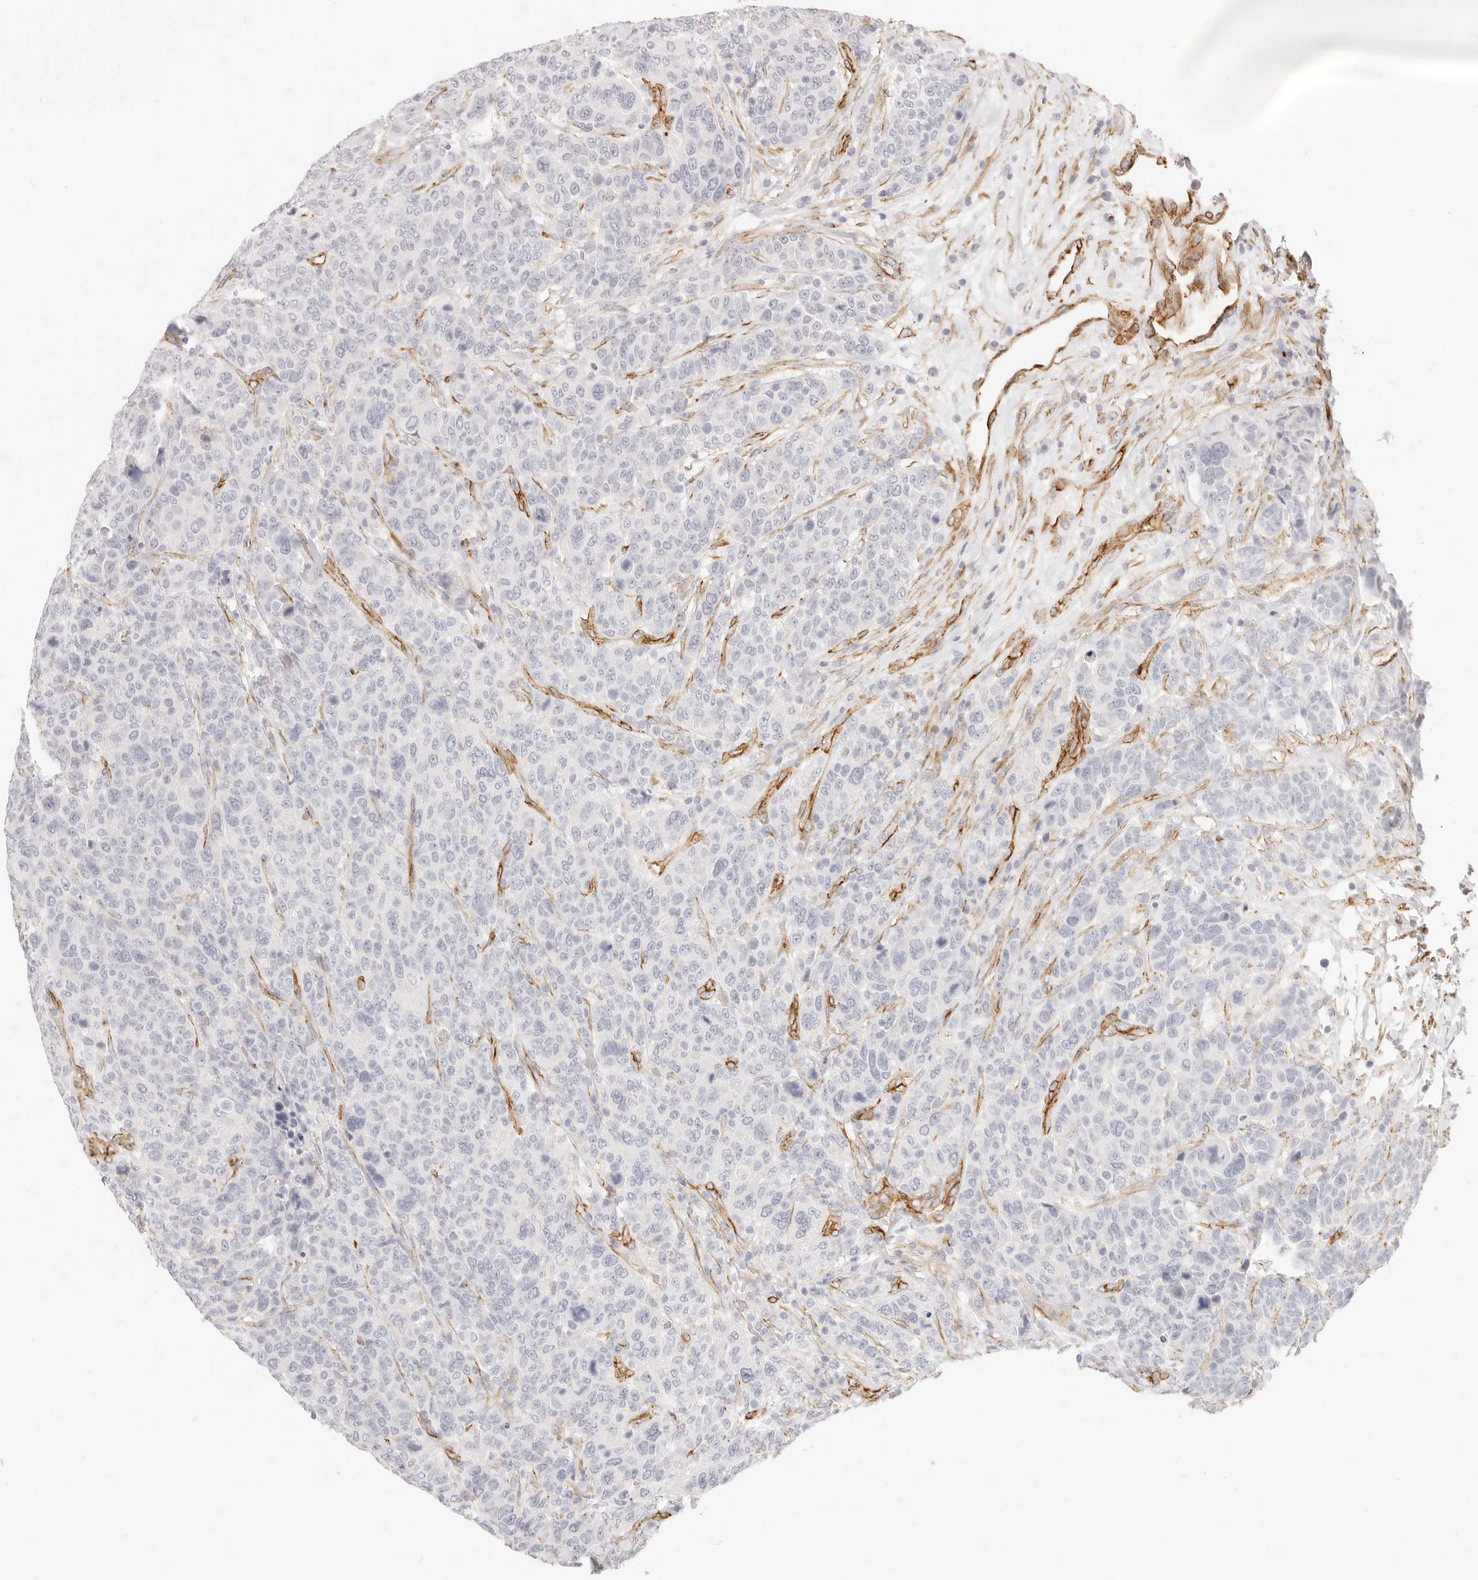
{"staining": {"intensity": "negative", "quantity": "none", "location": "none"}, "tissue": "breast cancer", "cell_type": "Tumor cells", "image_type": "cancer", "snomed": [{"axis": "morphology", "description": "Duct carcinoma"}, {"axis": "topography", "description": "Breast"}], "caption": "Tumor cells are negative for protein expression in human breast cancer.", "gene": "NUS1", "patient": {"sex": "female", "age": 37}}